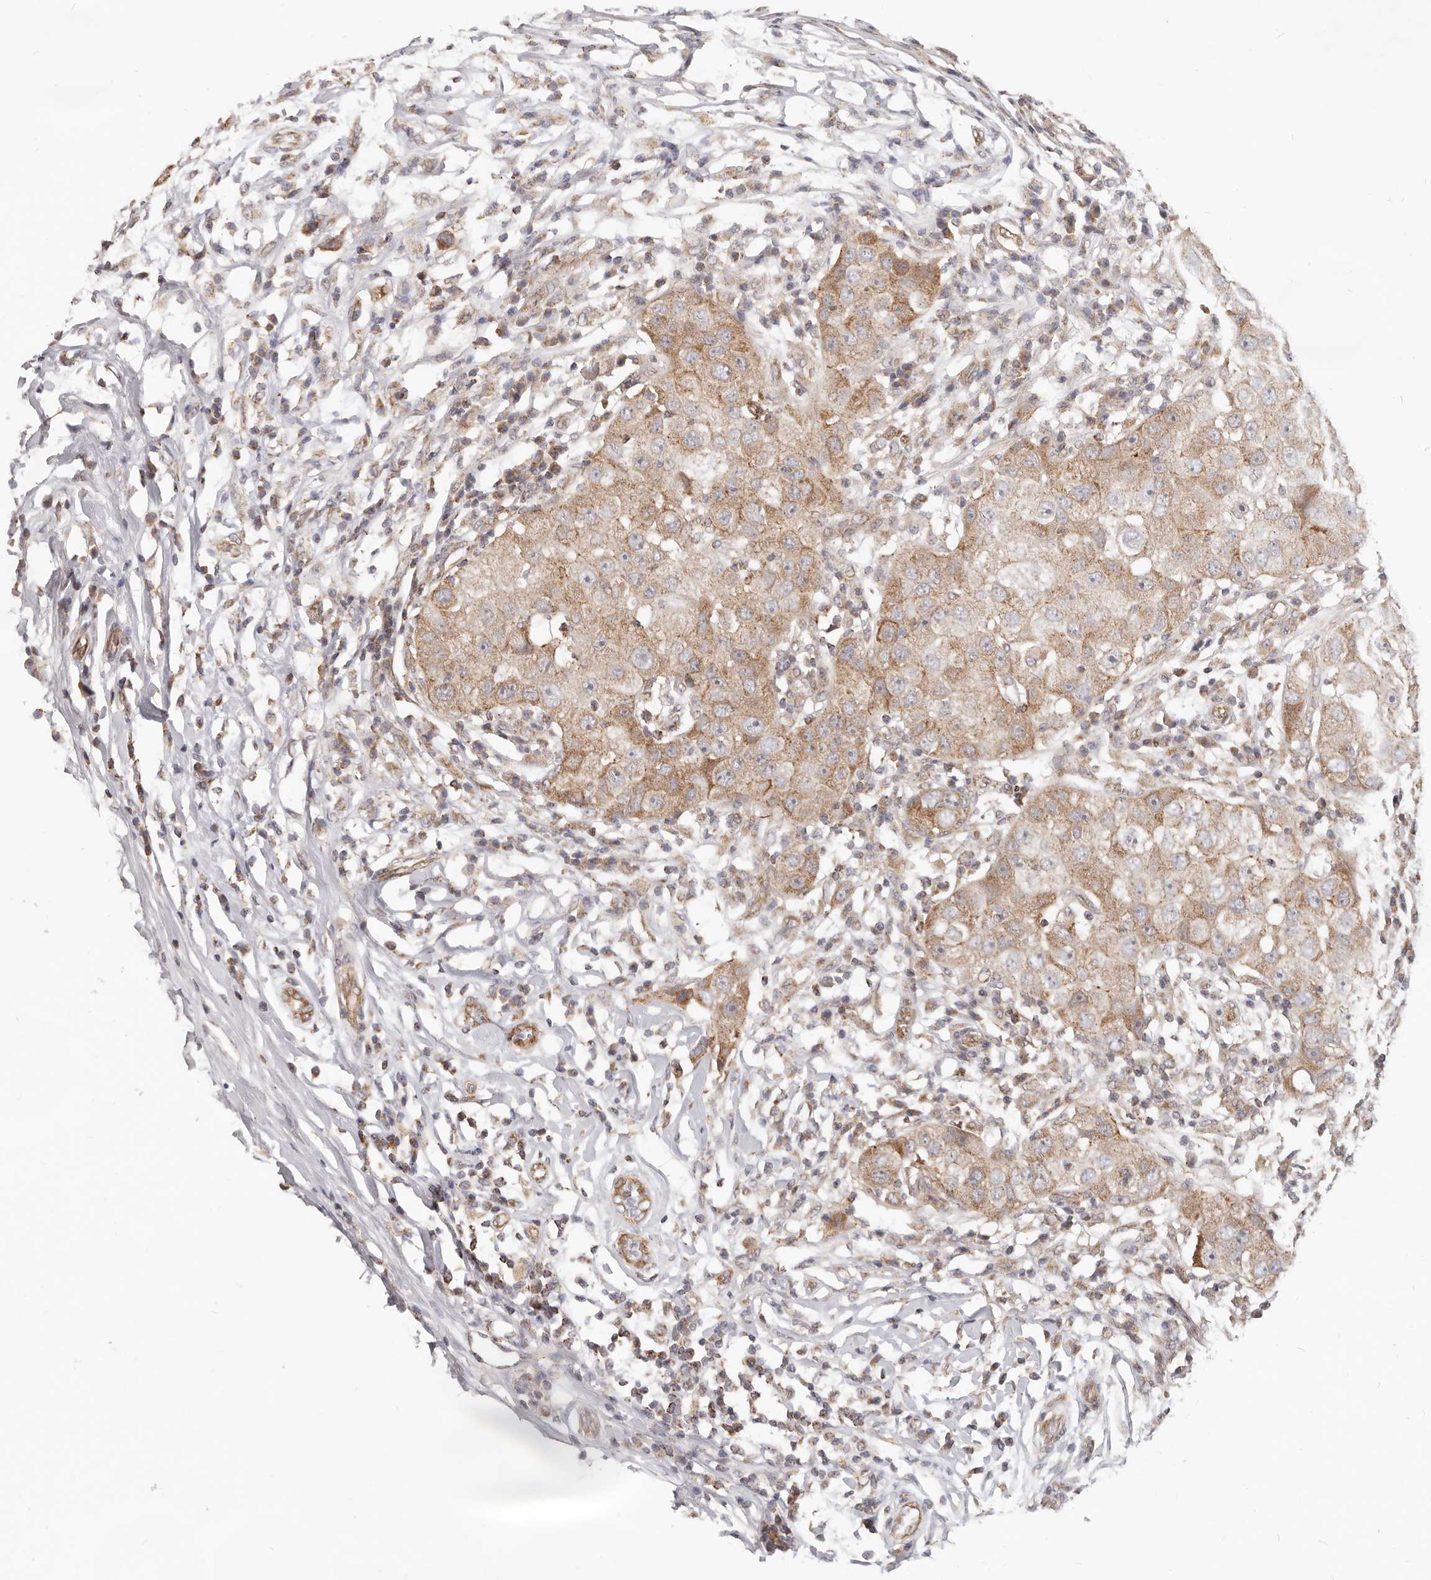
{"staining": {"intensity": "moderate", "quantity": ">75%", "location": "cytoplasmic/membranous"}, "tissue": "breast cancer", "cell_type": "Tumor cells", "image_type": "cancer", "snomed": [{"axis": "morphology", "description": "Duct carcinoma"}, {"axis": "topography", "description": "Breast"}], "caption": "Protein staining shows moderate cytoplasmic/membranous staining in about >75% of tumor cells in breast cancer.", "gene": "USP49", "patient": {"sex": "female", "age": 27}}